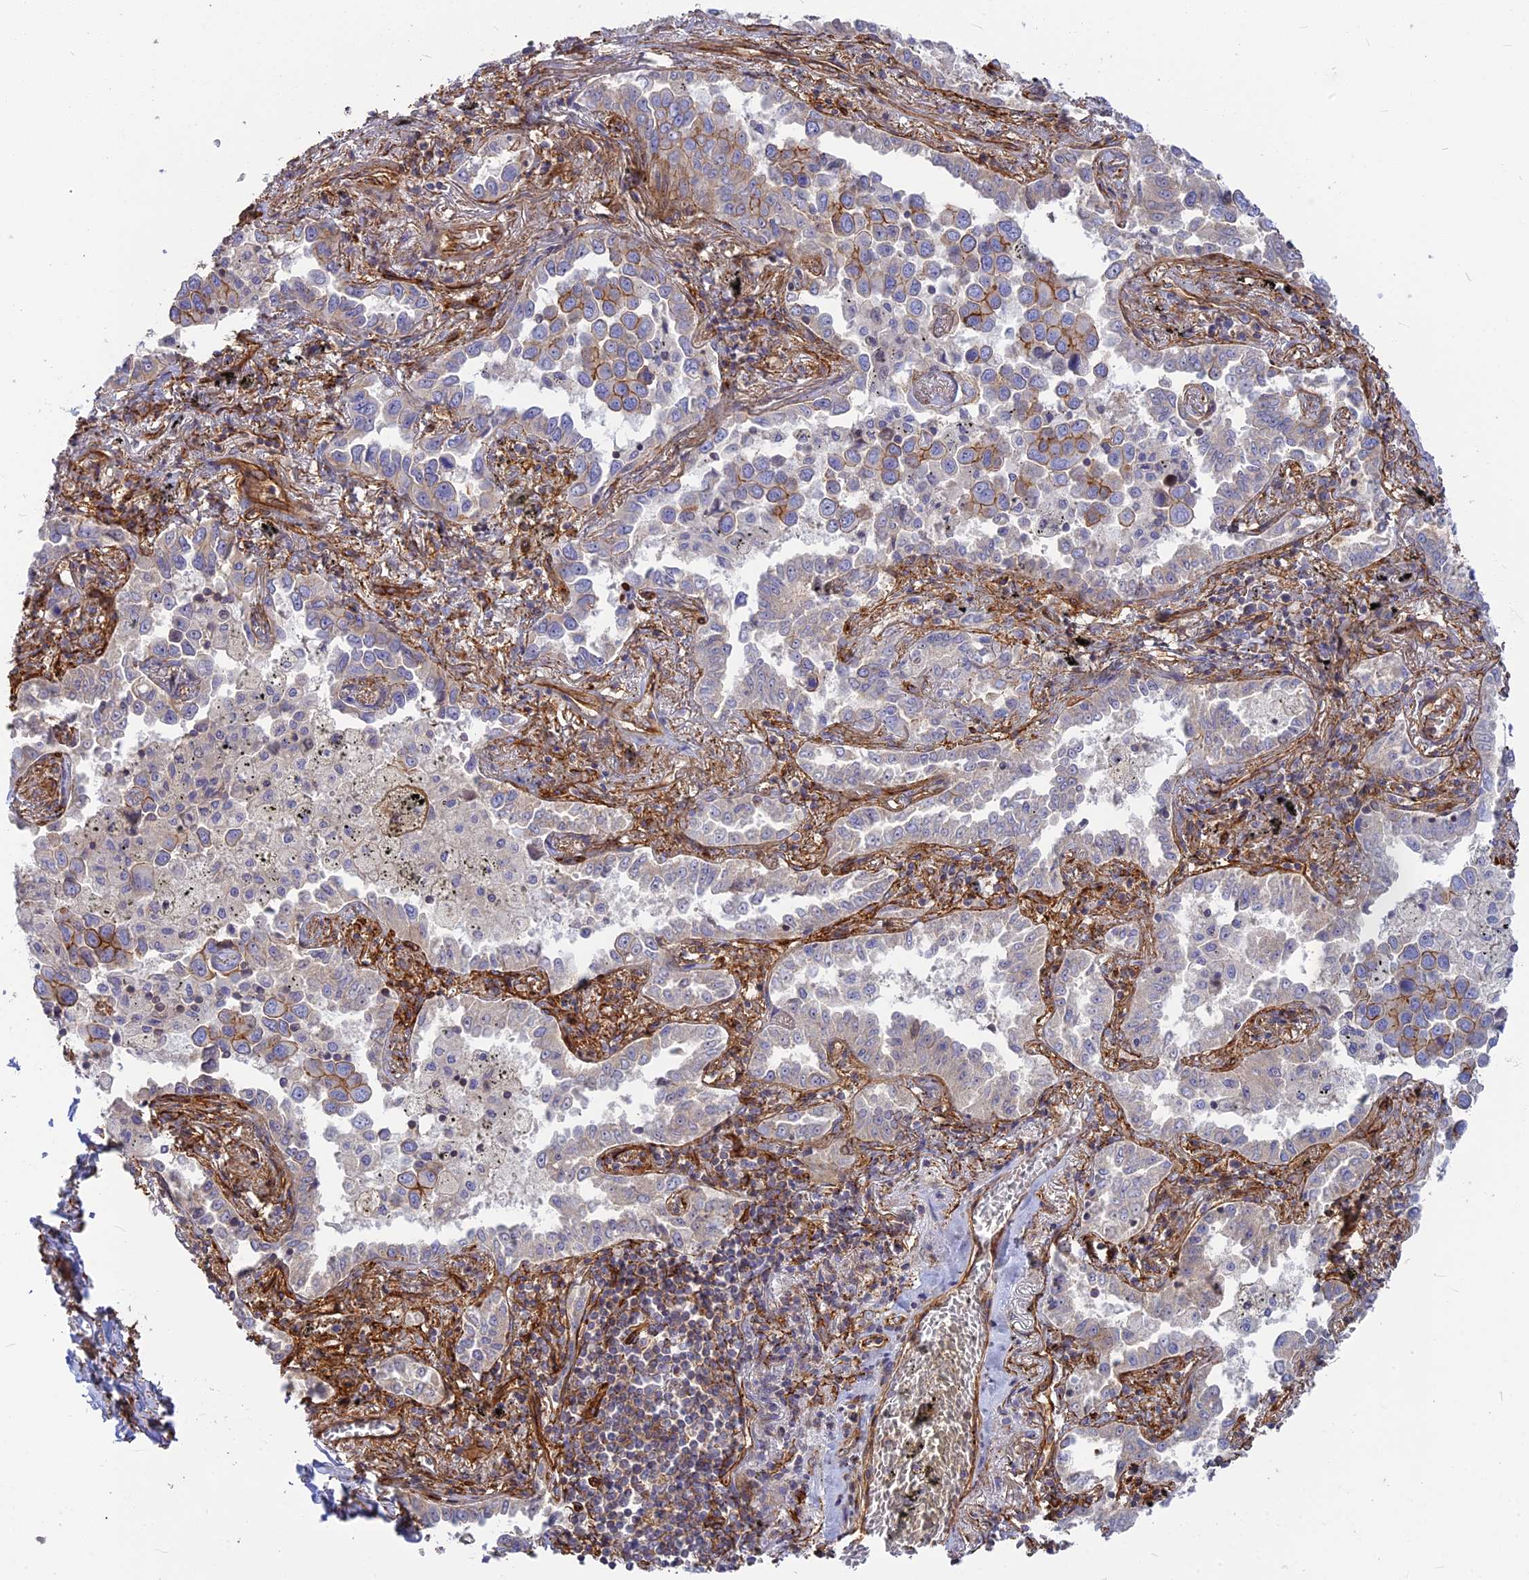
{"staining": {"intensity": "moderate", "quantity": "<25%", "location": "cytoplasmic/membranous"}, "tissue": "lung cancer", "cell_type": "Tumor cells", "image_type": "cancer", "snomed": [{"axis": "morphology", "description": "Adenocarcinoma, NOS"}, {"axis": "topography", "description": "Lung"}], "caption": "Immunohistochemical staining of lung adenocarcinoma shows low levels of moderate cytoplasmic/membranous expression in approximately <25% of tumor cells.", "gene": "CNBD2", "patient": {"sex": "male", "age": 67}}